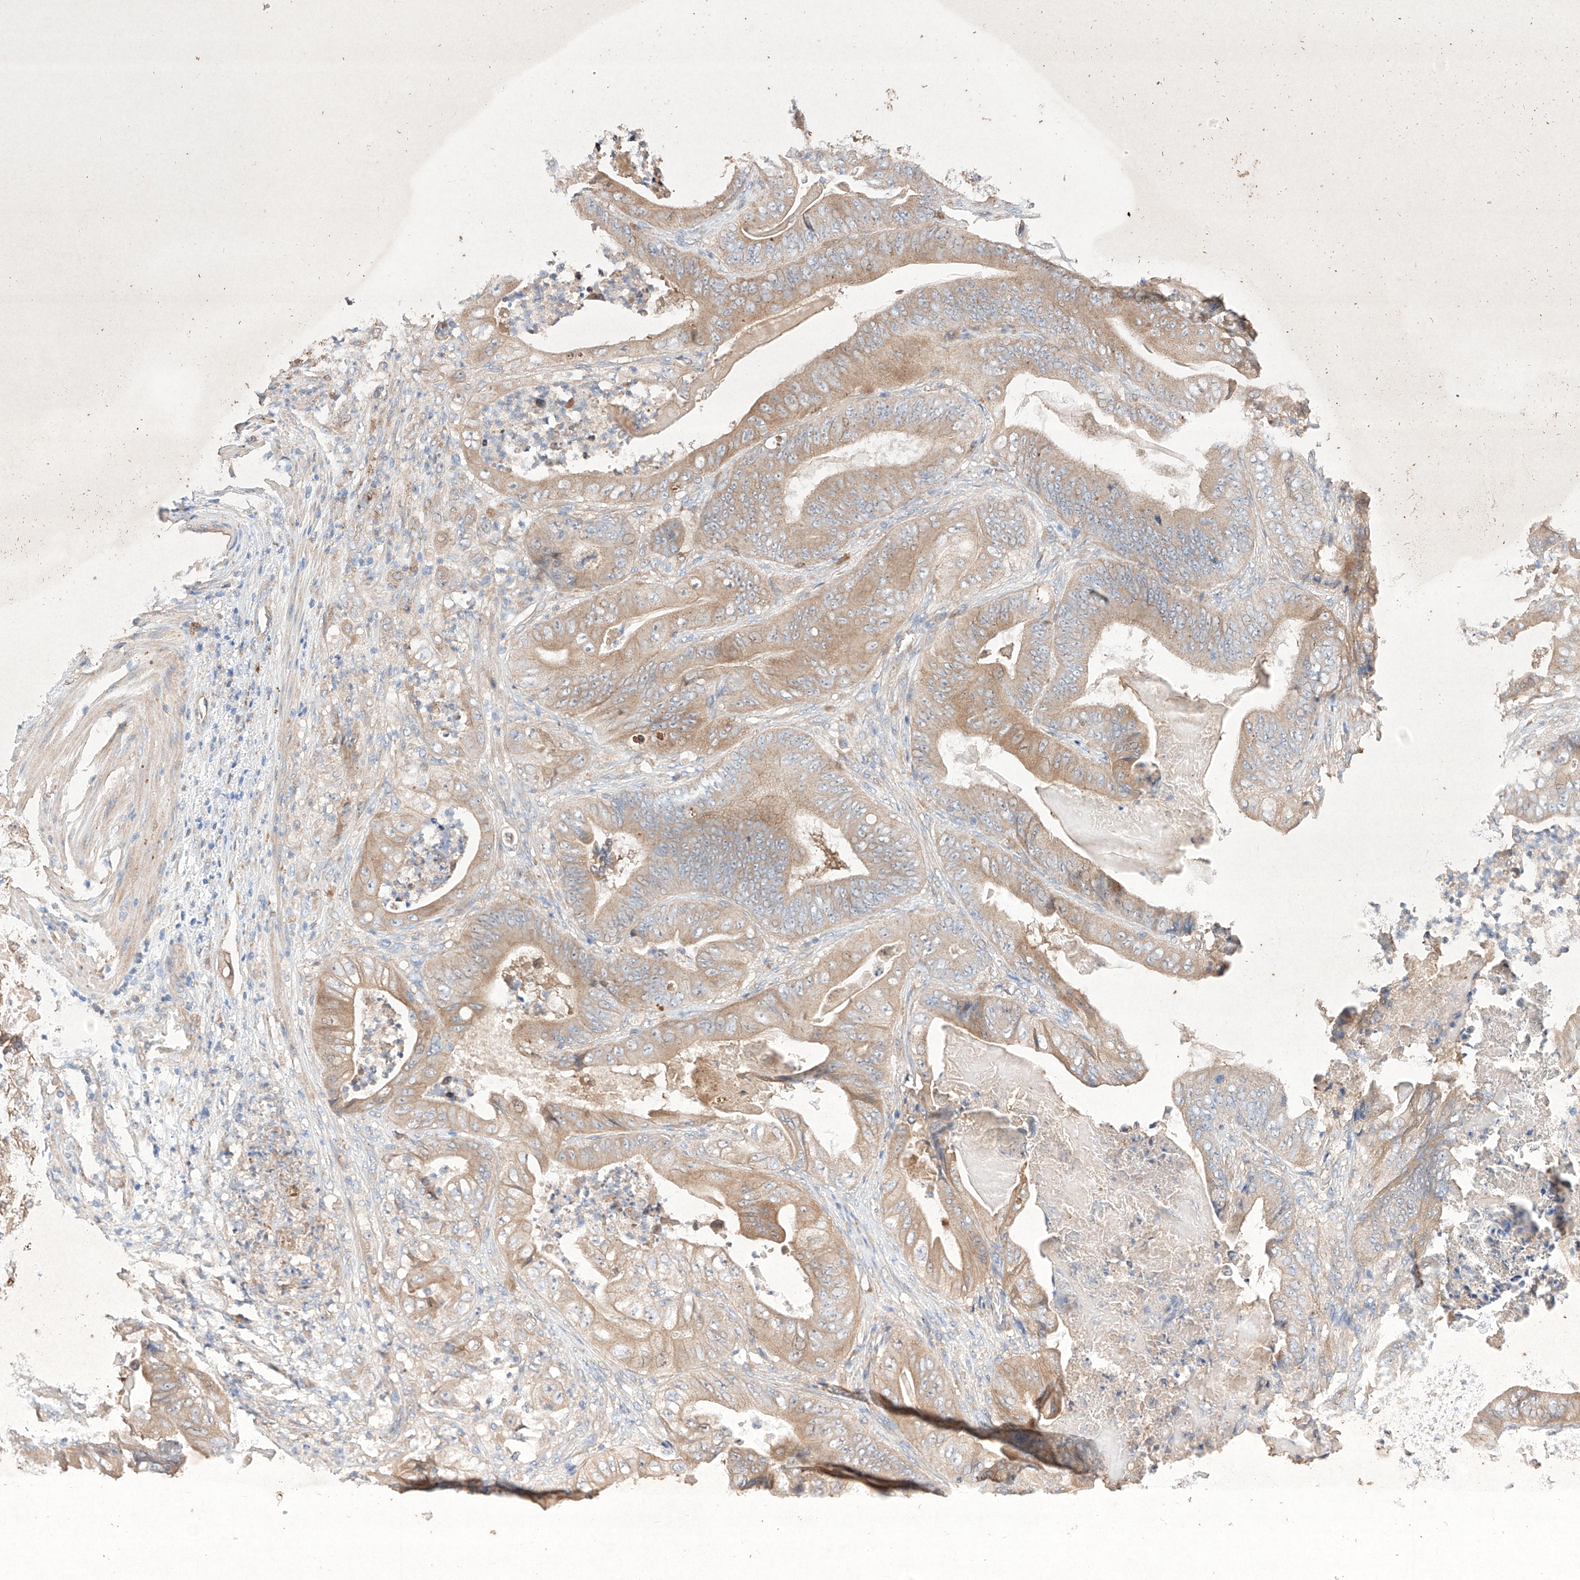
{"staining": {"intensity": "moderate", "quantity": ">75%", "location": "cytoplasmic/membranous"}, "tissue": "stomach cancer", "cell_type": "Tumor cells", "image_type": "cancer", "snomed": [{"axis": "morphology", "description": "Adenocarcinoma, NOS"}, {"axis": "topography", "description": "Stomach"}], "caption": "Adenocarcinoma (stomach) stained with DAB IHC reveals medium levels of moderate cytoplasmic/membranous expression in approximately >75% of tumor cells.", "gene": "C6orf62", "patient": {"sex": "female", "age": 73}}